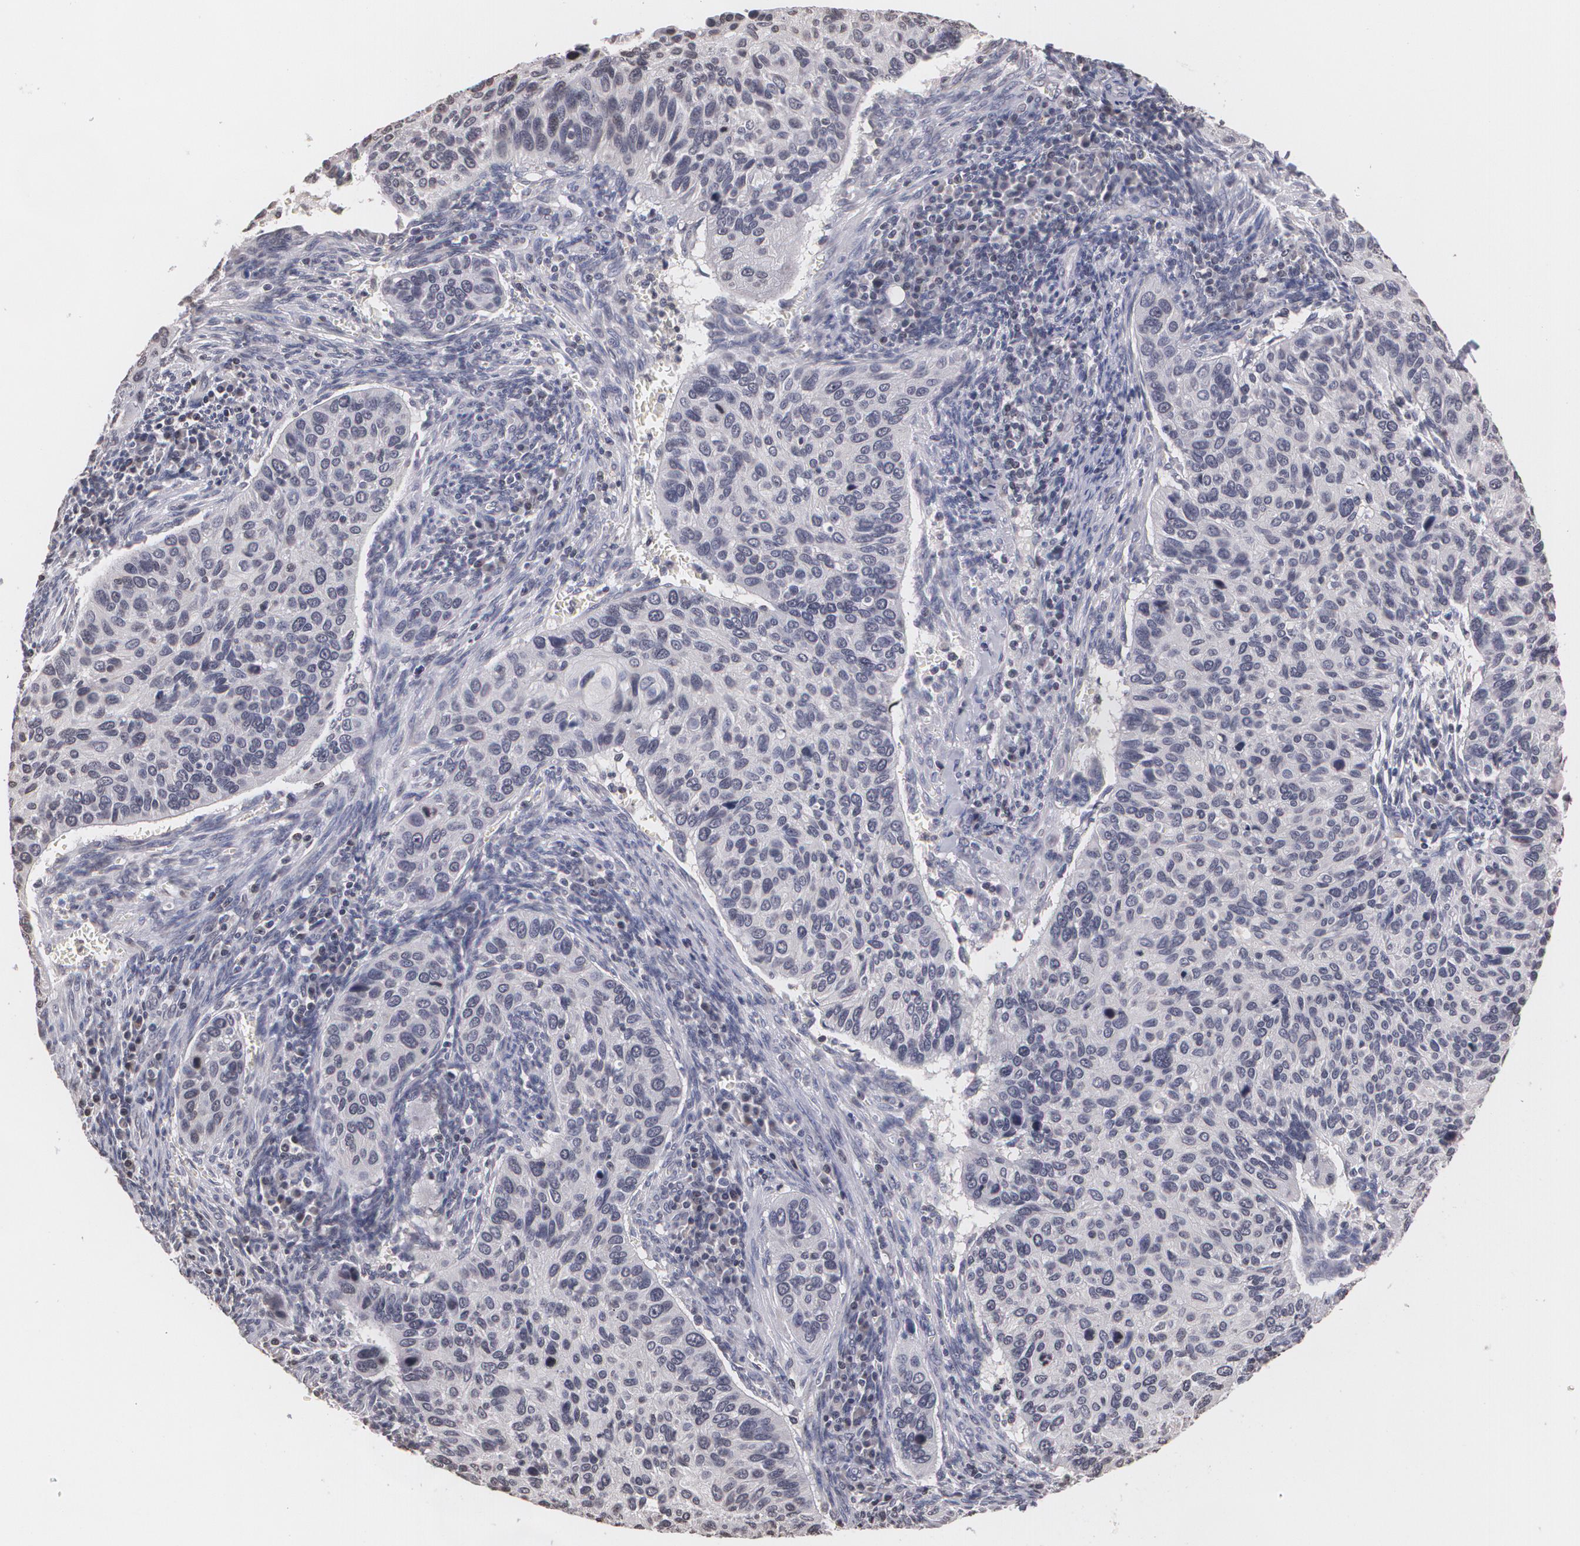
{"staining": {"intensity": "negative", "quantity": "none", "location": "none"}, "tissue": "cervical cancer", "cell_type": "Tumor cells", "image_type": "cancer", "snomed": [{"axis": "morphology", "description": "Adenocarcinoma, NOS"}, {"axis": "topography", "description": "Cervix"}], "caption": "Cervical adenocarcinoma stained for a protein using immunohistochemistry (IHC) reveals no positivity tumor cells.", "gene": "THRB", "patient": {"sex": "female", "age": 29}}